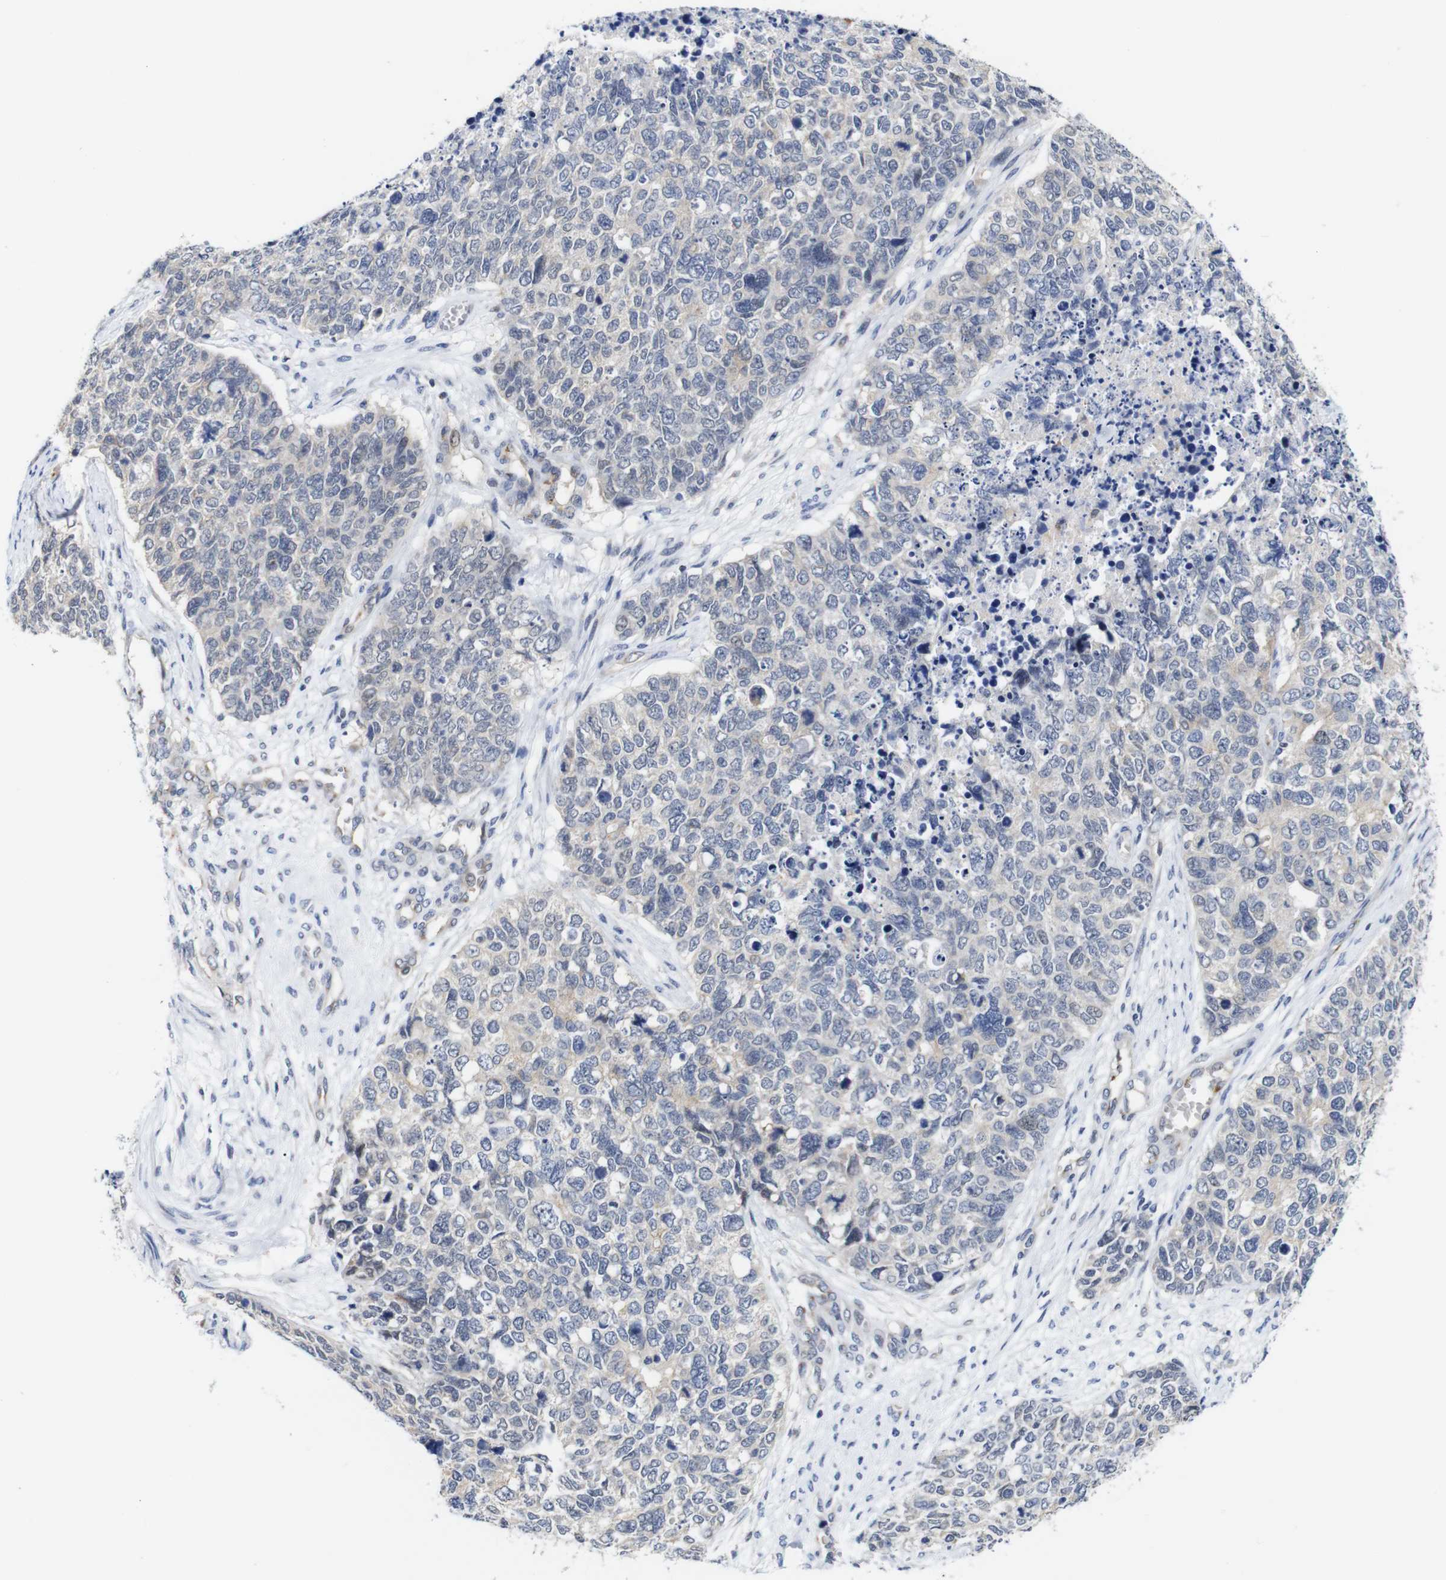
{"staining": {"intensity": "negative", "quantity": "none", "location": "none"}, "tissue": "cervical cancer", "cell_type": "Tumor cells", "image_type": "cancer", "snomed": [{"axis": "morphology", "description": "Squamous cell carcinoma, NOS"}, {"axis": "topography", "description": "Cervix"}], "caption": "The immunohistochemistry (IHC) micrograph has no significant positivity in tumor cells of squamous cell carcinoma (cervical) tissue. (Brightfield microscopy of DAB (3,3'-diaminobenzidine) immunohistochemistry at high magnification).", "gene": "FURIN", "patient": {"sex": "female", "age": 63}}